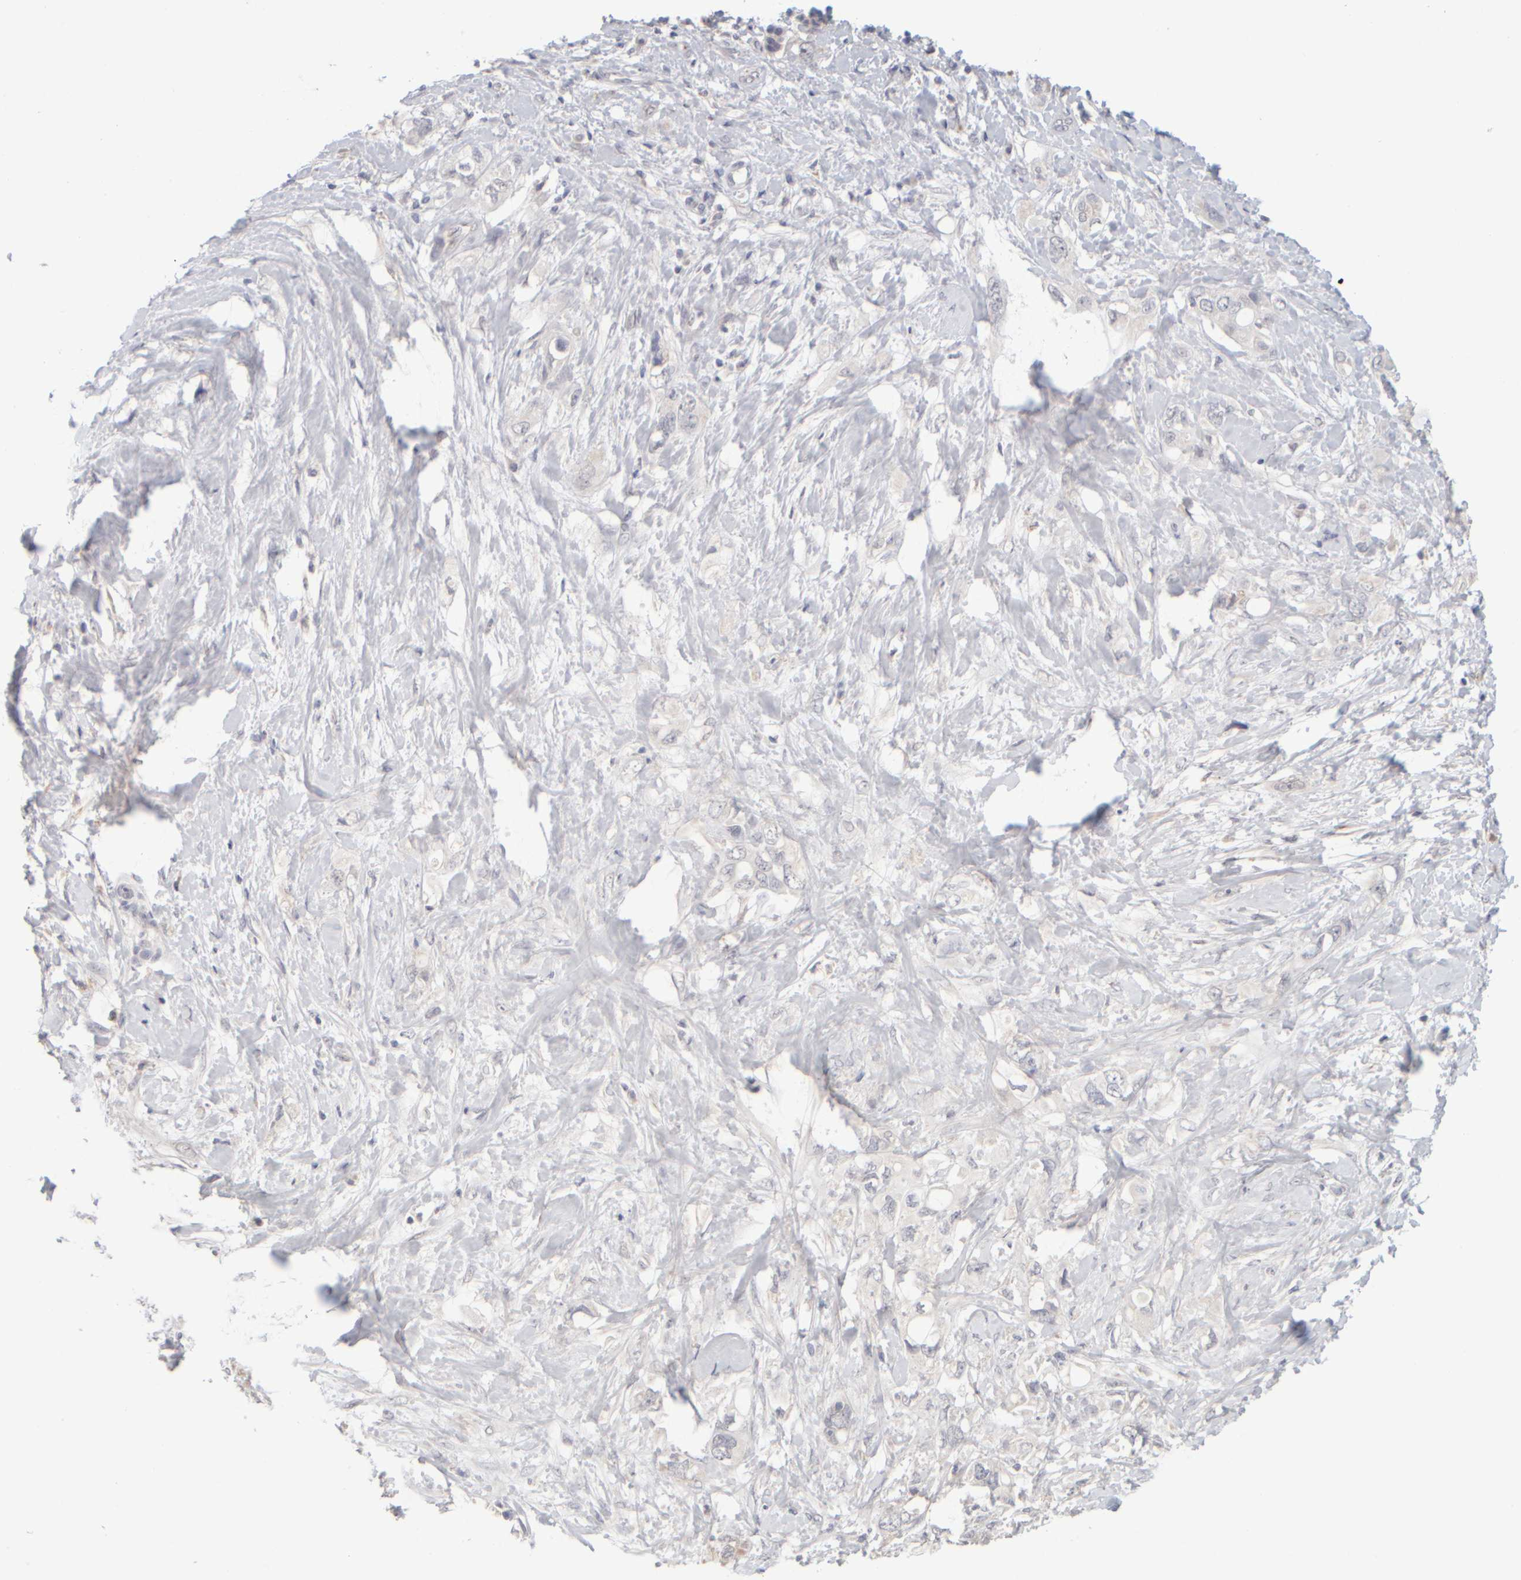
{"staining": {"intensity": "negative", "quantity": "none", "location": "none"}, "tissue": "pancreatic cancer", "cell_type": "Tumor cells", "image_type": "cancer", "snomed": [{"axis": "morphology", "description": "Adenocarcinoma, NOS"}, {"axis": "topography", "description": "Pancreas"}], "caption": "The photomicrograph demonstrates no significant staining in tumor cells of adenocarcinoma (pancreatic).", "gene": "ZNF112", "patient": {"sex": "female", "age": 56}}